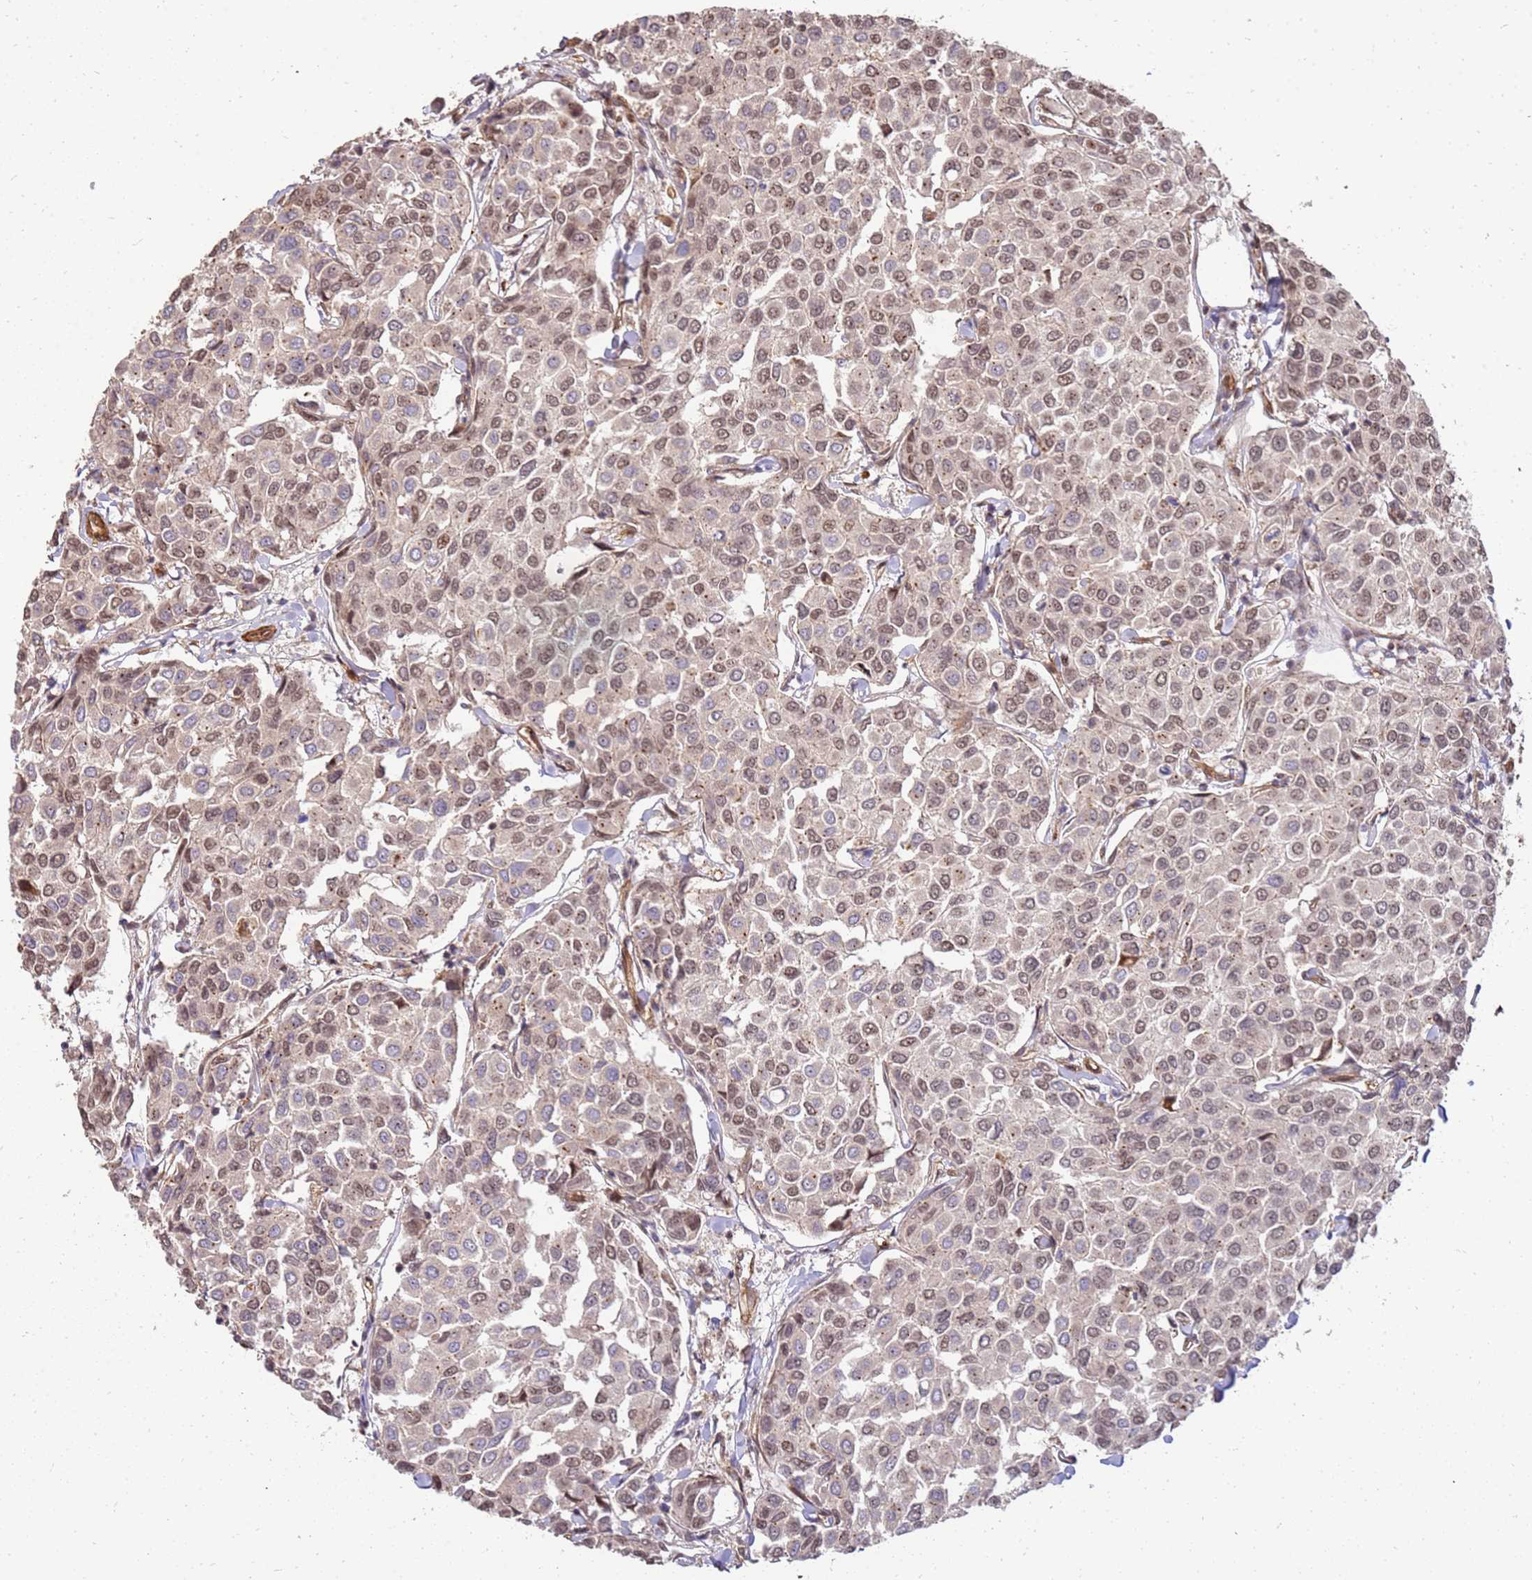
{"staining": {"intensity": "moderate", "quantity": ">75%", "location": "nuclear"}, "tissue": "breast cancer", "cell_type": "Tumor cells", "image_type": "cancer", "snomed": [{"axis": "morphology", "description": "Duct carcinoma"}, {"axis": "topography", "description": "Breast"}], "caption": "Immunohistochemical staining of human breast infiltrating ductal carcinoma demonstrates medium levels of moderate nuclear protein expression in about >75% of tumor cells. (Stains: DAB (3,3'-diaminobenzidine) in brown, nuclei in blue, Microscopy: brightfield microscopy at high magnification).", "gene": "ST18", "patient": {"sex": "female", "age": 55}}